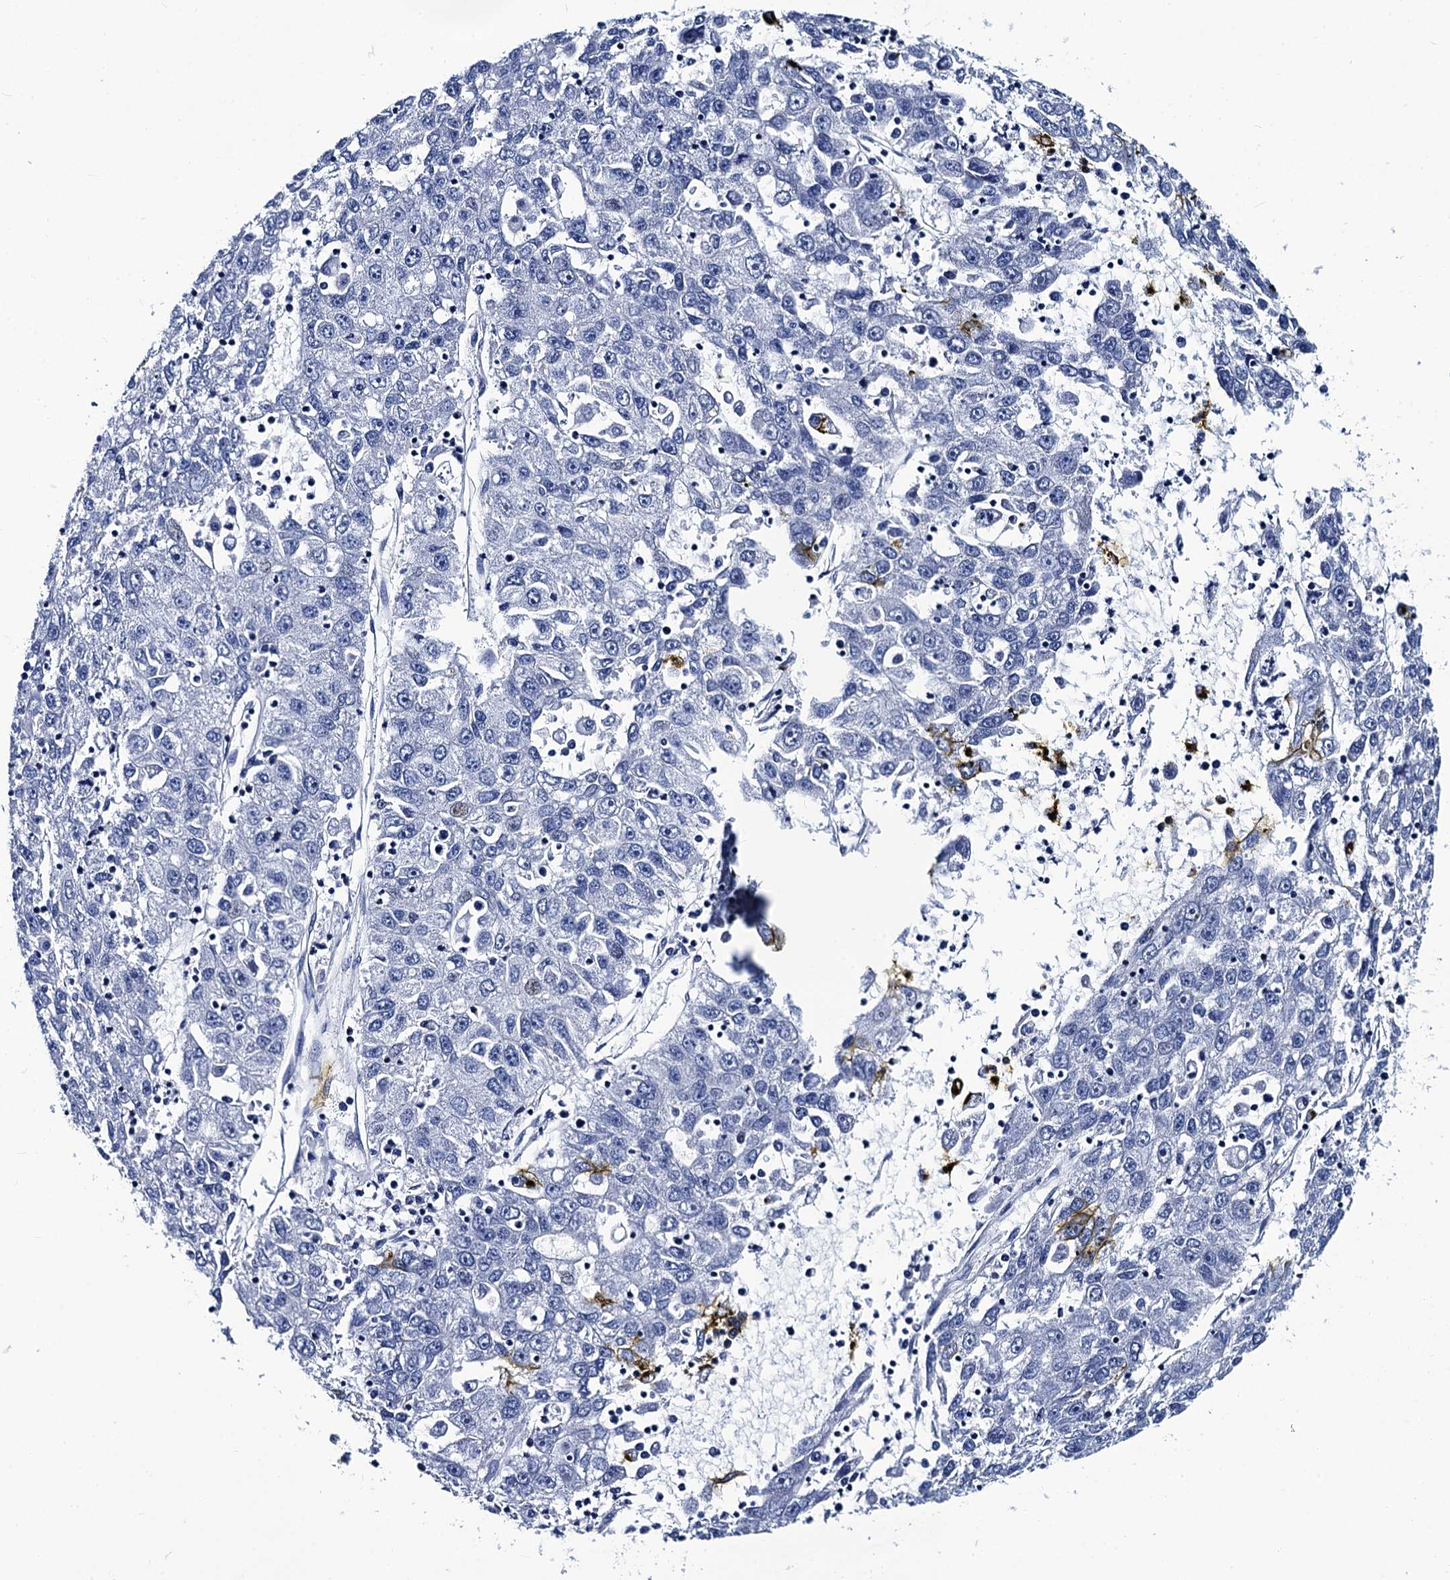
{"staining": {"intensity": "negative", "quantity": "none", "location": "none"}, "tissue": "liver cancer", "cell_type": "Tumor cells", "image_type": "cancer", "snomed": [{"axis": "morphology", "description": "Carcinoma, Hepatocellular, NOS"}, {"axis": "topography", "description": "Liver"}], "caption": "Hepatocellular carcinoma (liver) was stained to show a protein in brown. There is no significant positivity in tumor cells. (DAB immunohistochemistry (IHC) with hematoxylin counter stain).", "gene": "MYBPC3", "patient": {"sex": "male", "age": 49}}